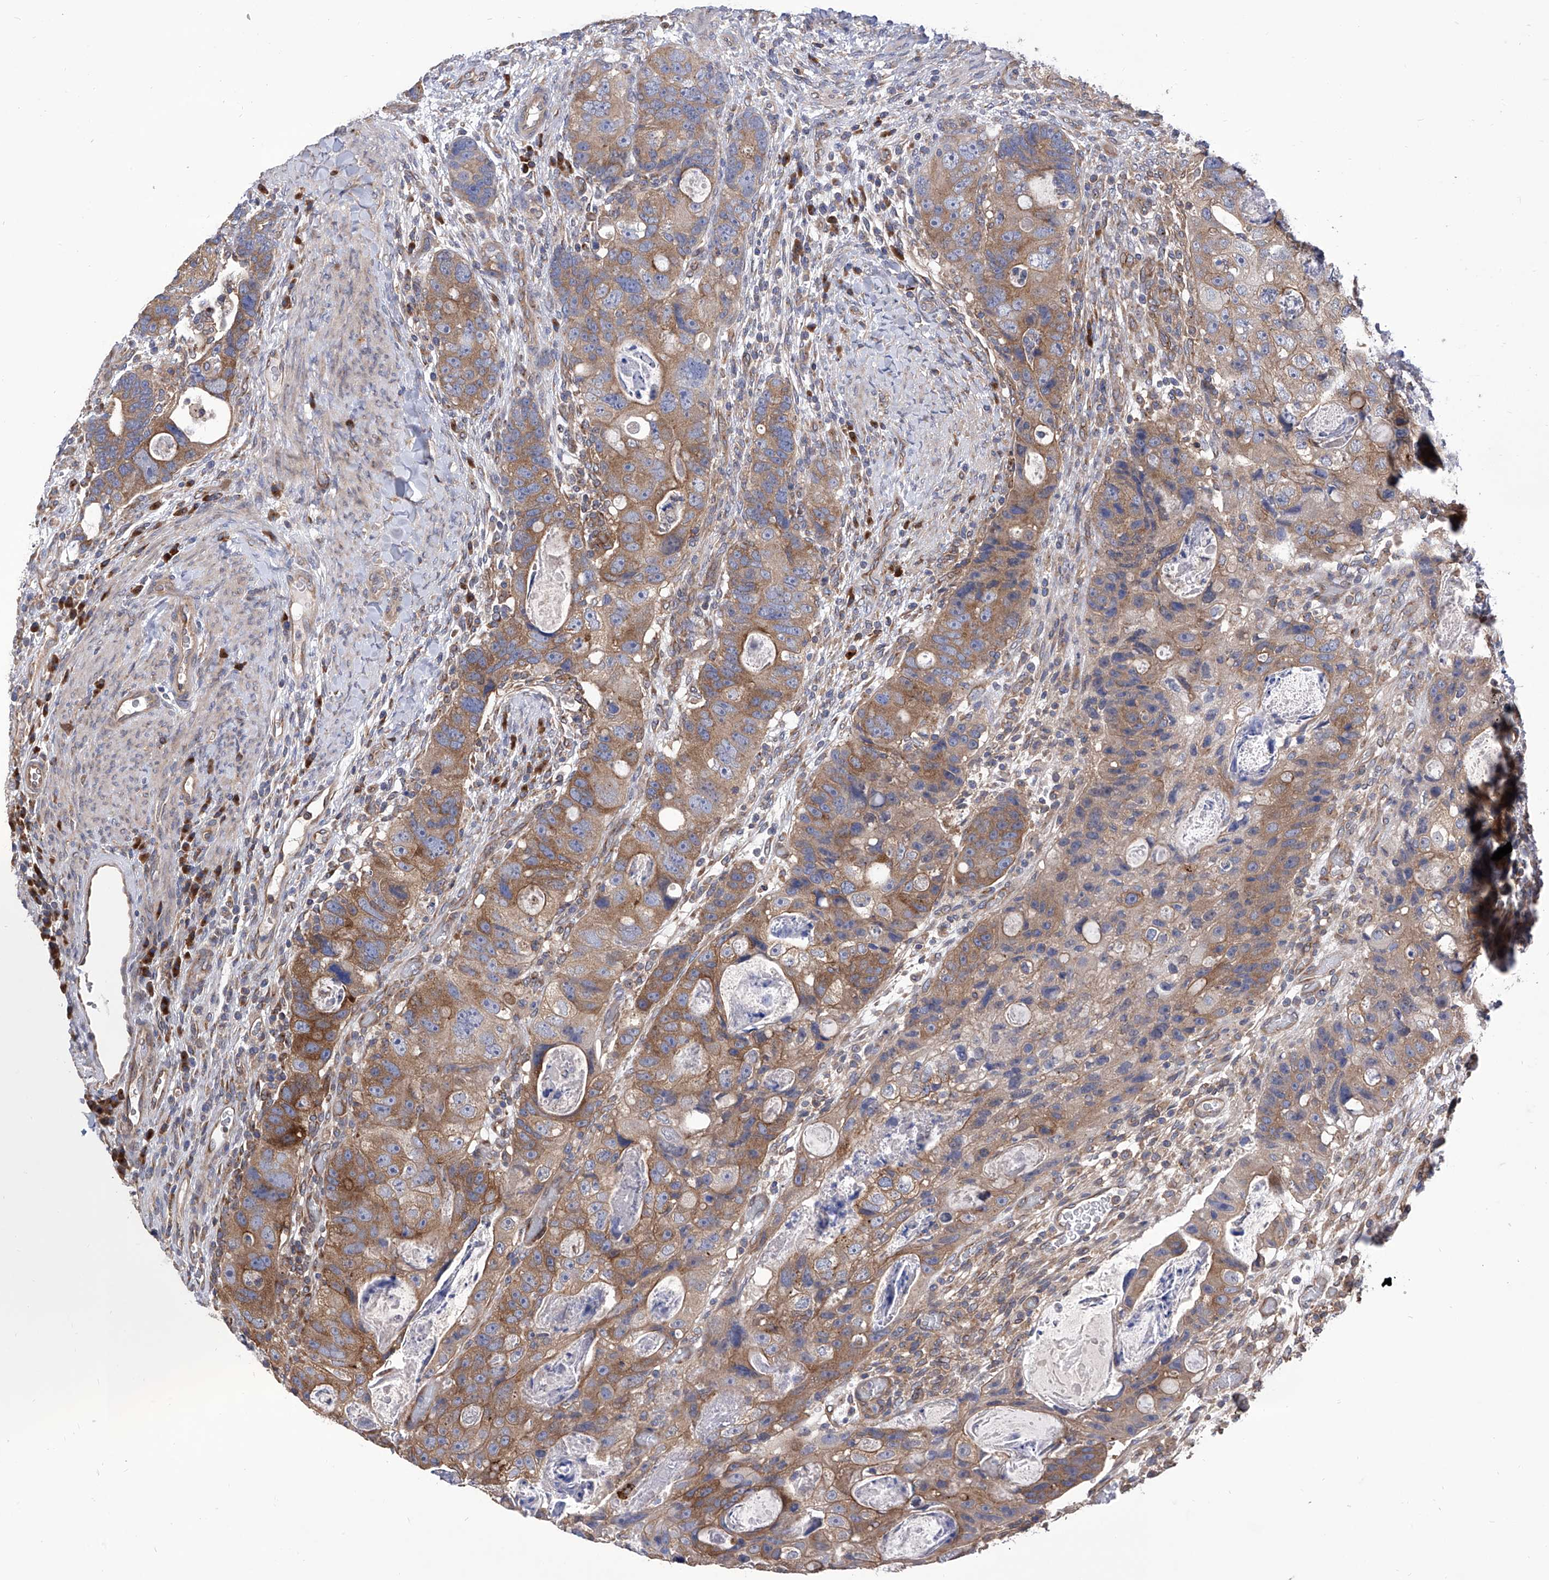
{"staining": {"intensity": "moderate", "quantity": ">75%", "location": "cytoplasmic/membranous"}, "tissue": "colorectal cancer", "cell_type": "Tumor cells", "image_type": "cancer", "snomed": [{"axis": "morphology", "description": "Adenocarcinoma, NOS"}, {"axis": "topography", "description": "Rectum"}], "caption": "Approximately >75% of tumor cells in adenocarcinoma (colorectal) show moderate cytoplasmic/membranous protein expression as visualized by brown immunohistochemical staining.", "gene": "TJAP1", "patient": {"sex": "male", "age": 59}}